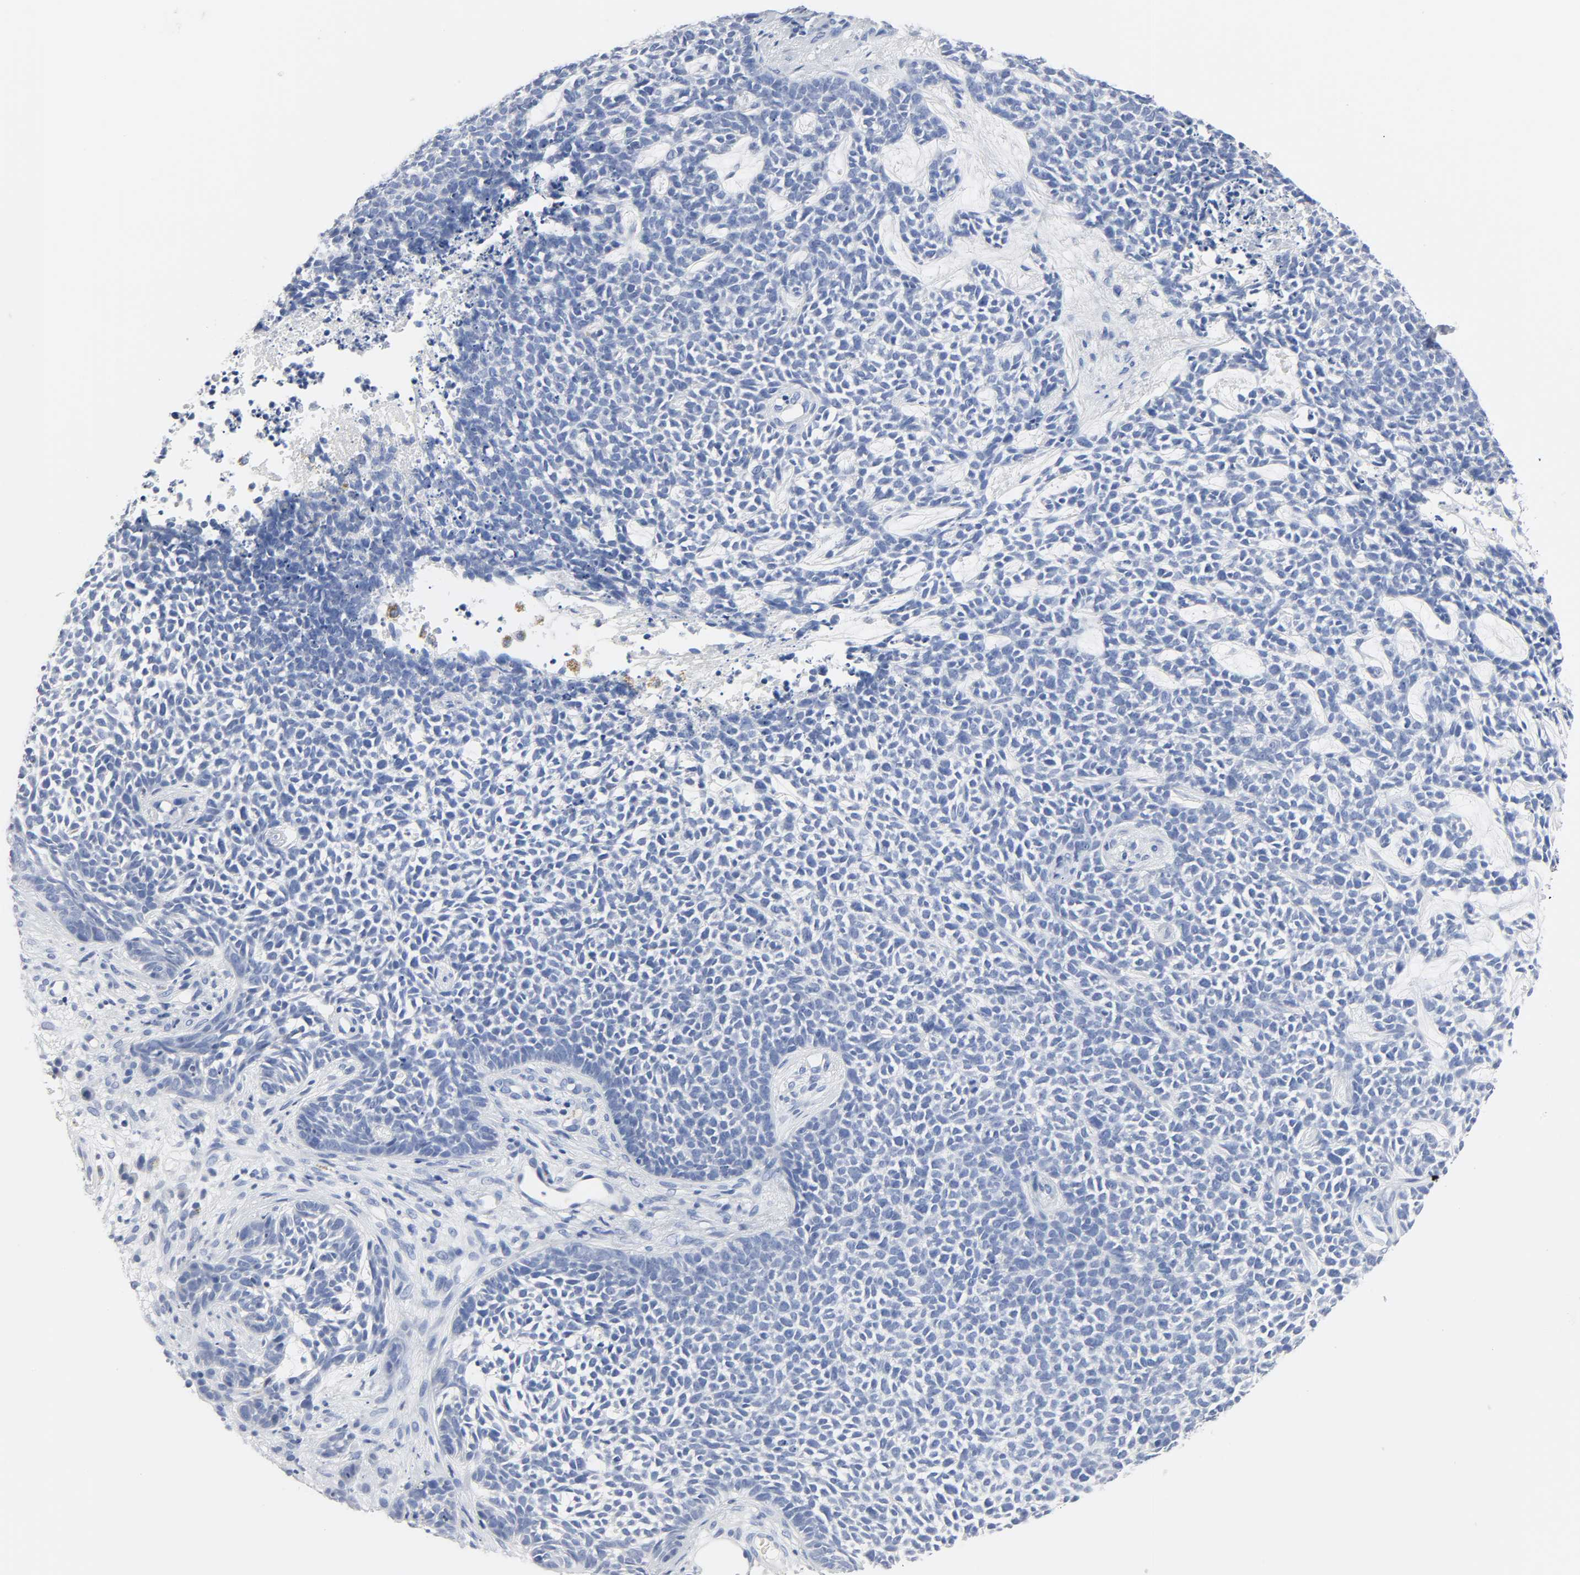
{"staining": {"intensity": "negative", "quantity": "none", "location": "none"}, "tissue": "skin cancer", "cell_type": "Tumor cells", "image_type": "cancer", "snomed": [{"axis": "morphology", "description": "Basal cell carcinoma"}, {"axis": "topography", "description": "Skin"}], "caption": "There is no significant positivity in tumor cells of skin basal cell carcinoma.", "gene": "ACP3", "patient": {"sex": "female", "age": 84}}